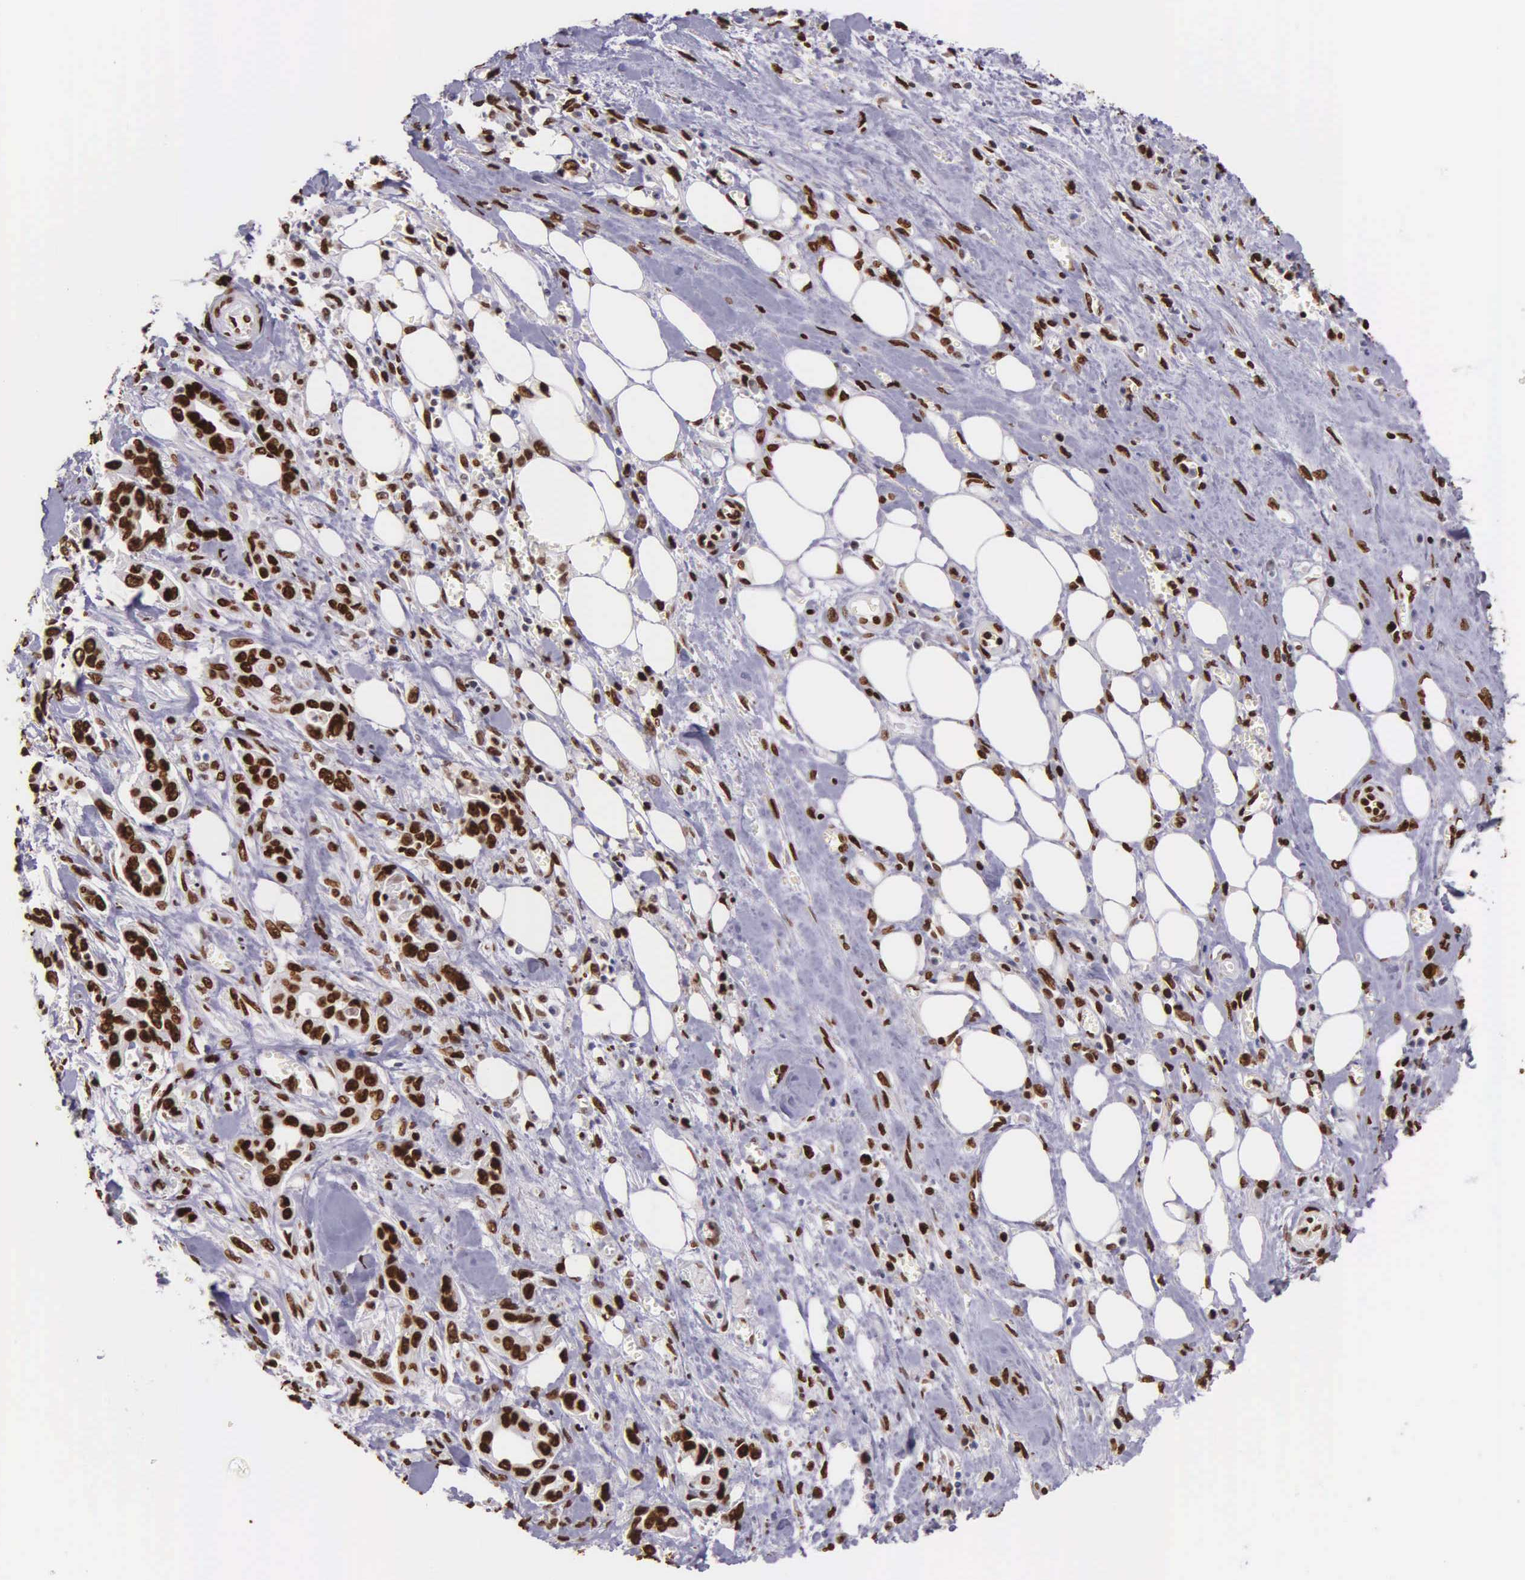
{"staining": {"intensity": "strong", "quantity": ">75%", "location": "nuclear"}, "tissue": "pancreatic cancer", "cell_type": "Tumor cells", "image_type": "cancer", "snomed": [{"axis": "morphology", "description": "Adenocarcinoma, NOS"}, {"axis": "topography", "description": "Pancreas"}], "caption": "This image displays immunohistochemistry (IHC) staining of human pancreatic cancer (adenocarcinoma), with high strong nuclear positivity in about >75% of tumor cells.", "gene": "H1-0", "patient": {"sex": "male", "age": 69}}